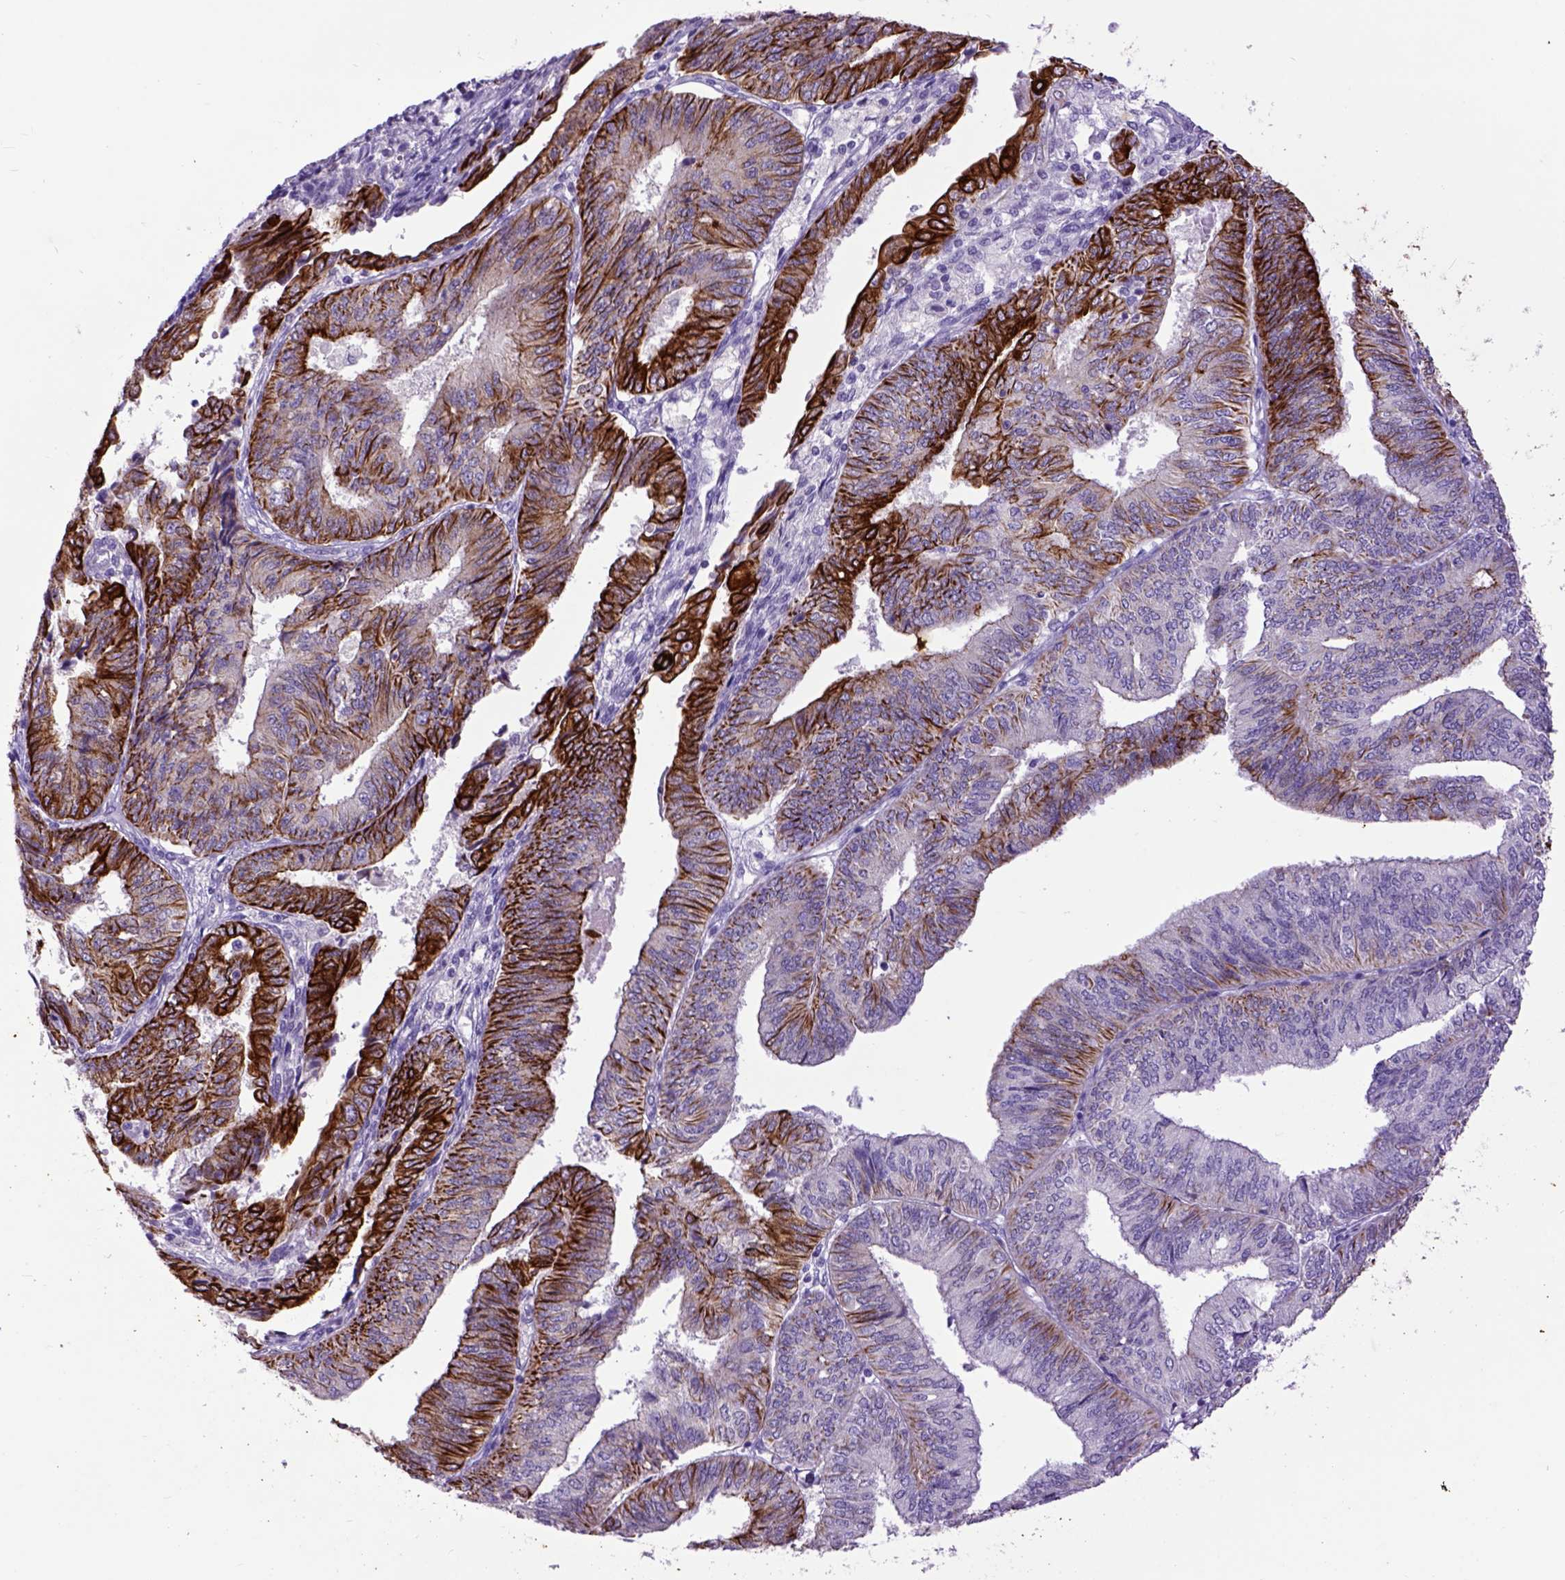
{"staining": {"intensity": "strong", "quantity": "25%-75%", "location": "cytoplasmic/membranous"}, "tissue": "endometrial cancer", "cell_type": "Tumor cells", "image_type": "cancer", "snomed": [{"axis": "morphology", "description": "Adenocarcinoma, NOS"}, {"axis": "topography", "description": "Endometrium"}], "caption": "Immunohistochemical staining of human endometrial cancer (adenocarcinoma) exhibits high levels of strong cytoplasmic/membranous positivity in about 25%-75% of tumor cells. The staining is performed using DAB brown chromogen to label protein expression. The nuclei are counter-stained blue using hematoxylin.", "gene": "RAB25", "patient": {"sex": "female", "age": 58}}